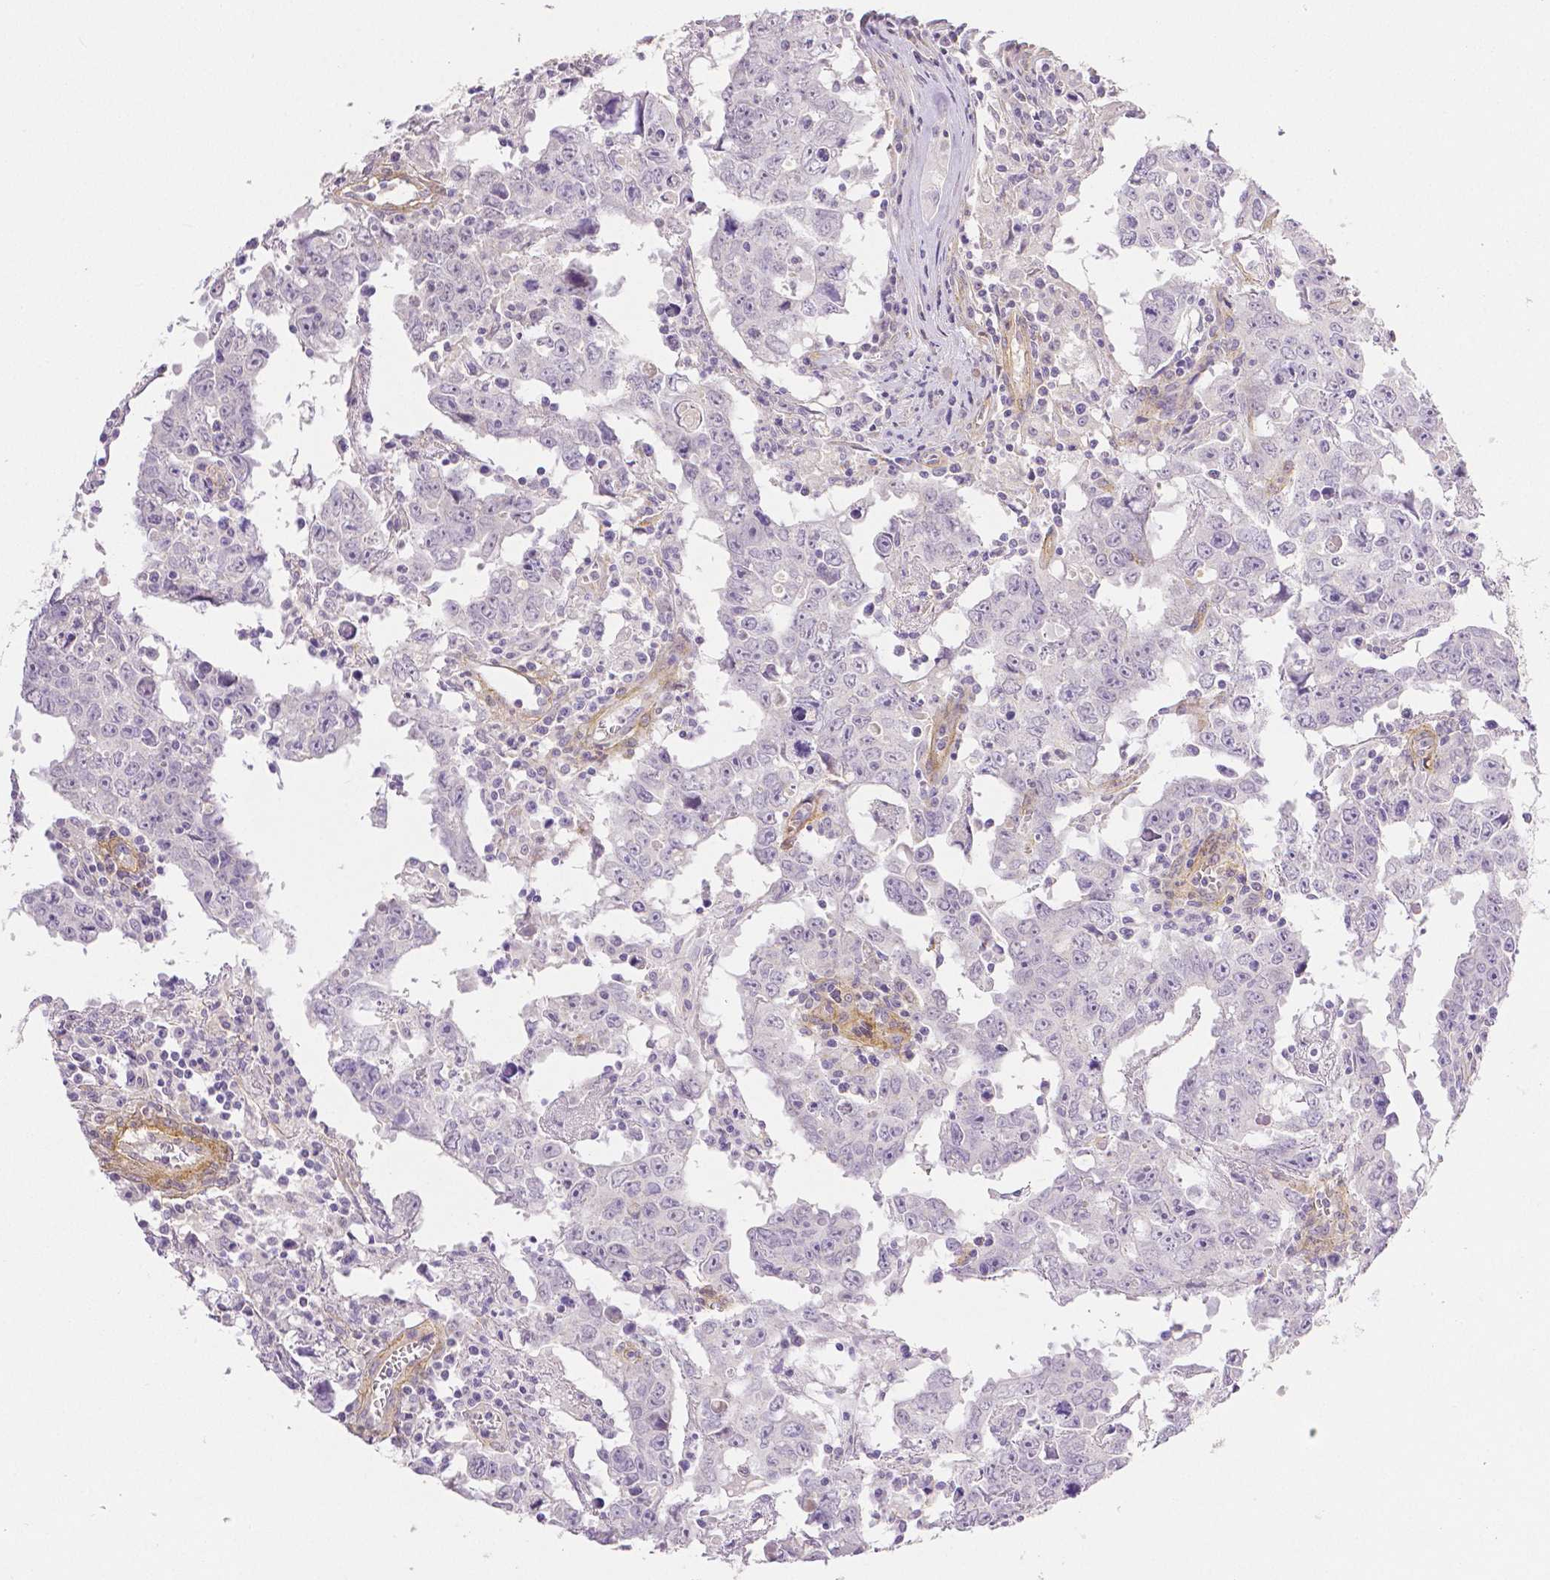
{"staining": {"intensity": "negative", "quantity": "none", "location": "none"}, "tissue": "testis cancer", "cell_type": "Tumor cells", "image_type": "cancer", "snomed": [{"axis": "morphology", "description": "Carcinoma, Embryonal, NOS"}, {"axis": "topography", "description": "Testis"}], "caption": "Human testis cancer (embryonal carcinoma) stained for a protein using IHC demonstrates no expression in tumor cells.", "gene": "THY1", "patient": {"sex": "male", "age": 22}}